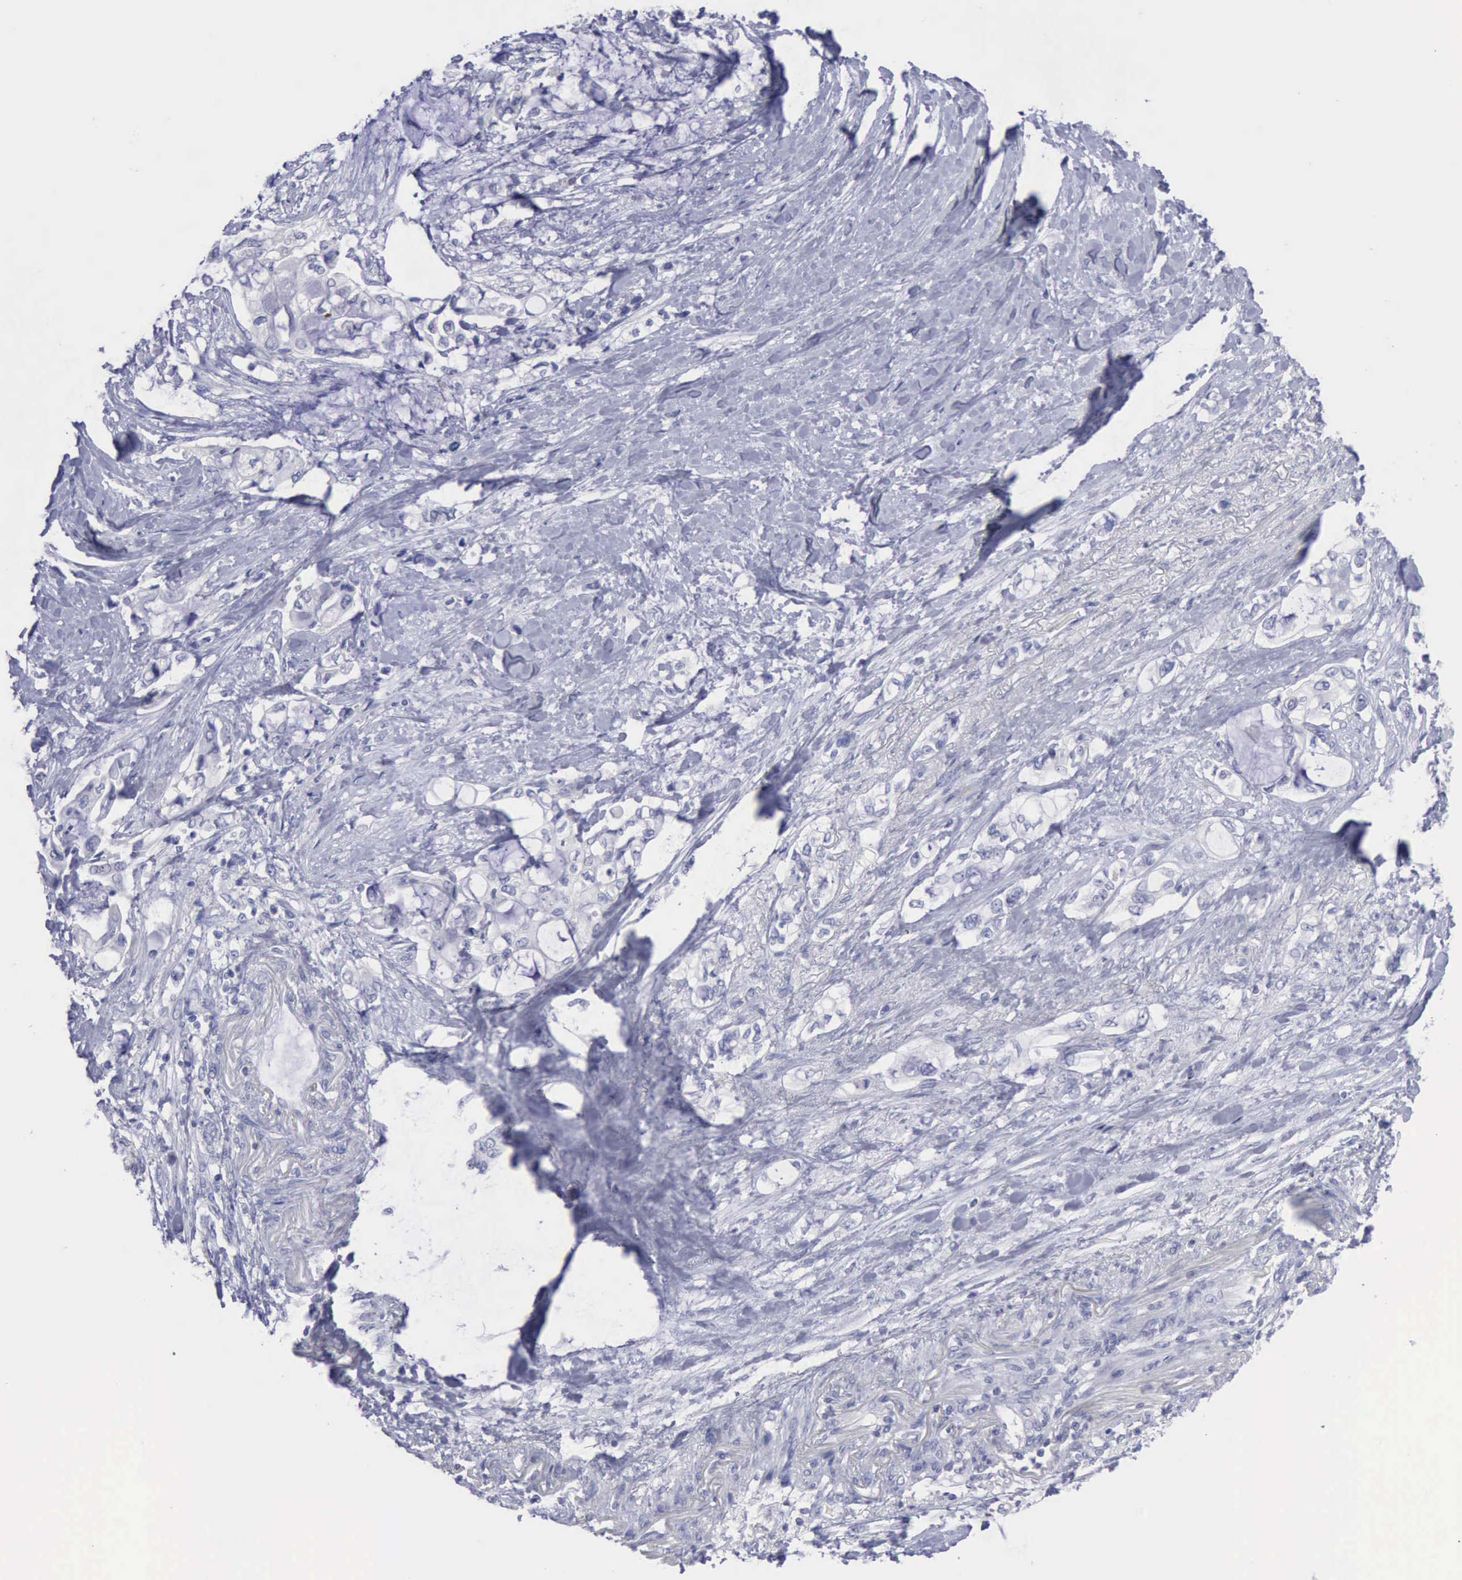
{"staining": {"intensity": "negative", "quantity": "none", "location": "none"}, "tissue": "pancreatic cancer", "cell_type": "Tumor cells", "image_type": "cancer", "snomed": [{"axis": "morphology", "description": "Adenocarcinoma, NOS"}, {"axis": "topography", "description": "Pancreas"}], "caption": "Pancreatic adenocarcinoma was stained to show a protein in brown. There is no significant staining in tumor cells.", "gene": "SATB2", "patient": {"sex": "female", "age": 70}}